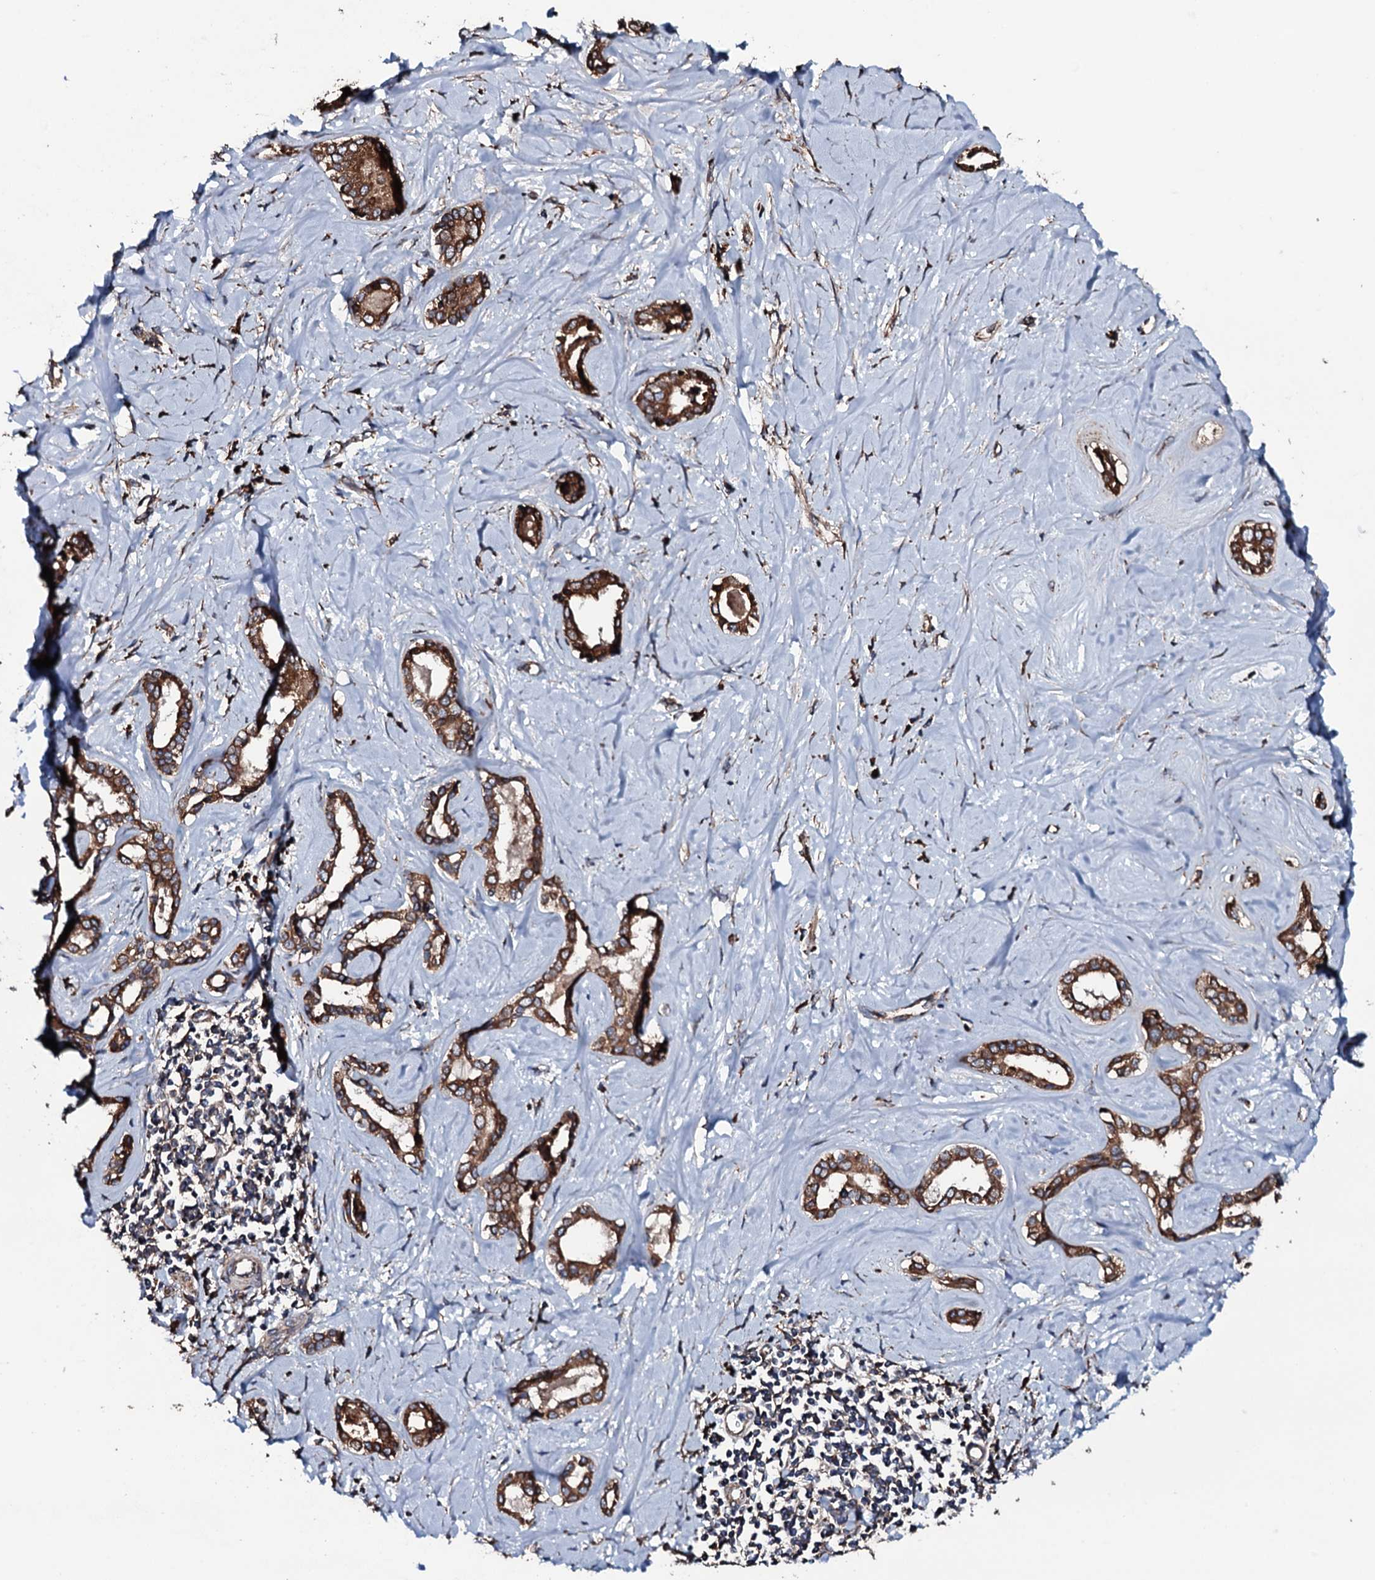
{"staining": {"intensity": "strong", "quantity": ">75%", "location": "cytoplasmic/membranous"}, "tissue": "liver cancer", "cell_type": "Tumor cells", "image_type": "cancer", "snomed": [{"axis": "morphology", "description": "Cholangiocarcinoma"}, {"axis": "topography", "description": "Liver"}], "caption": "IHC staining of liver cholangiocarcinoma, which demonstrates high levels of strong cytoplasmic/membranous staining in about >75% of tumor cells indicating strong cytoplasmic/membranous protein staining. The staining was performed using DAB (3,3'-diaminobenzidine) (brown) for protein detection and nuclei were counterstained in hematoxylin (blue).", "gene": "RAB12", "patient": {"sex": "female", "age": 77}}